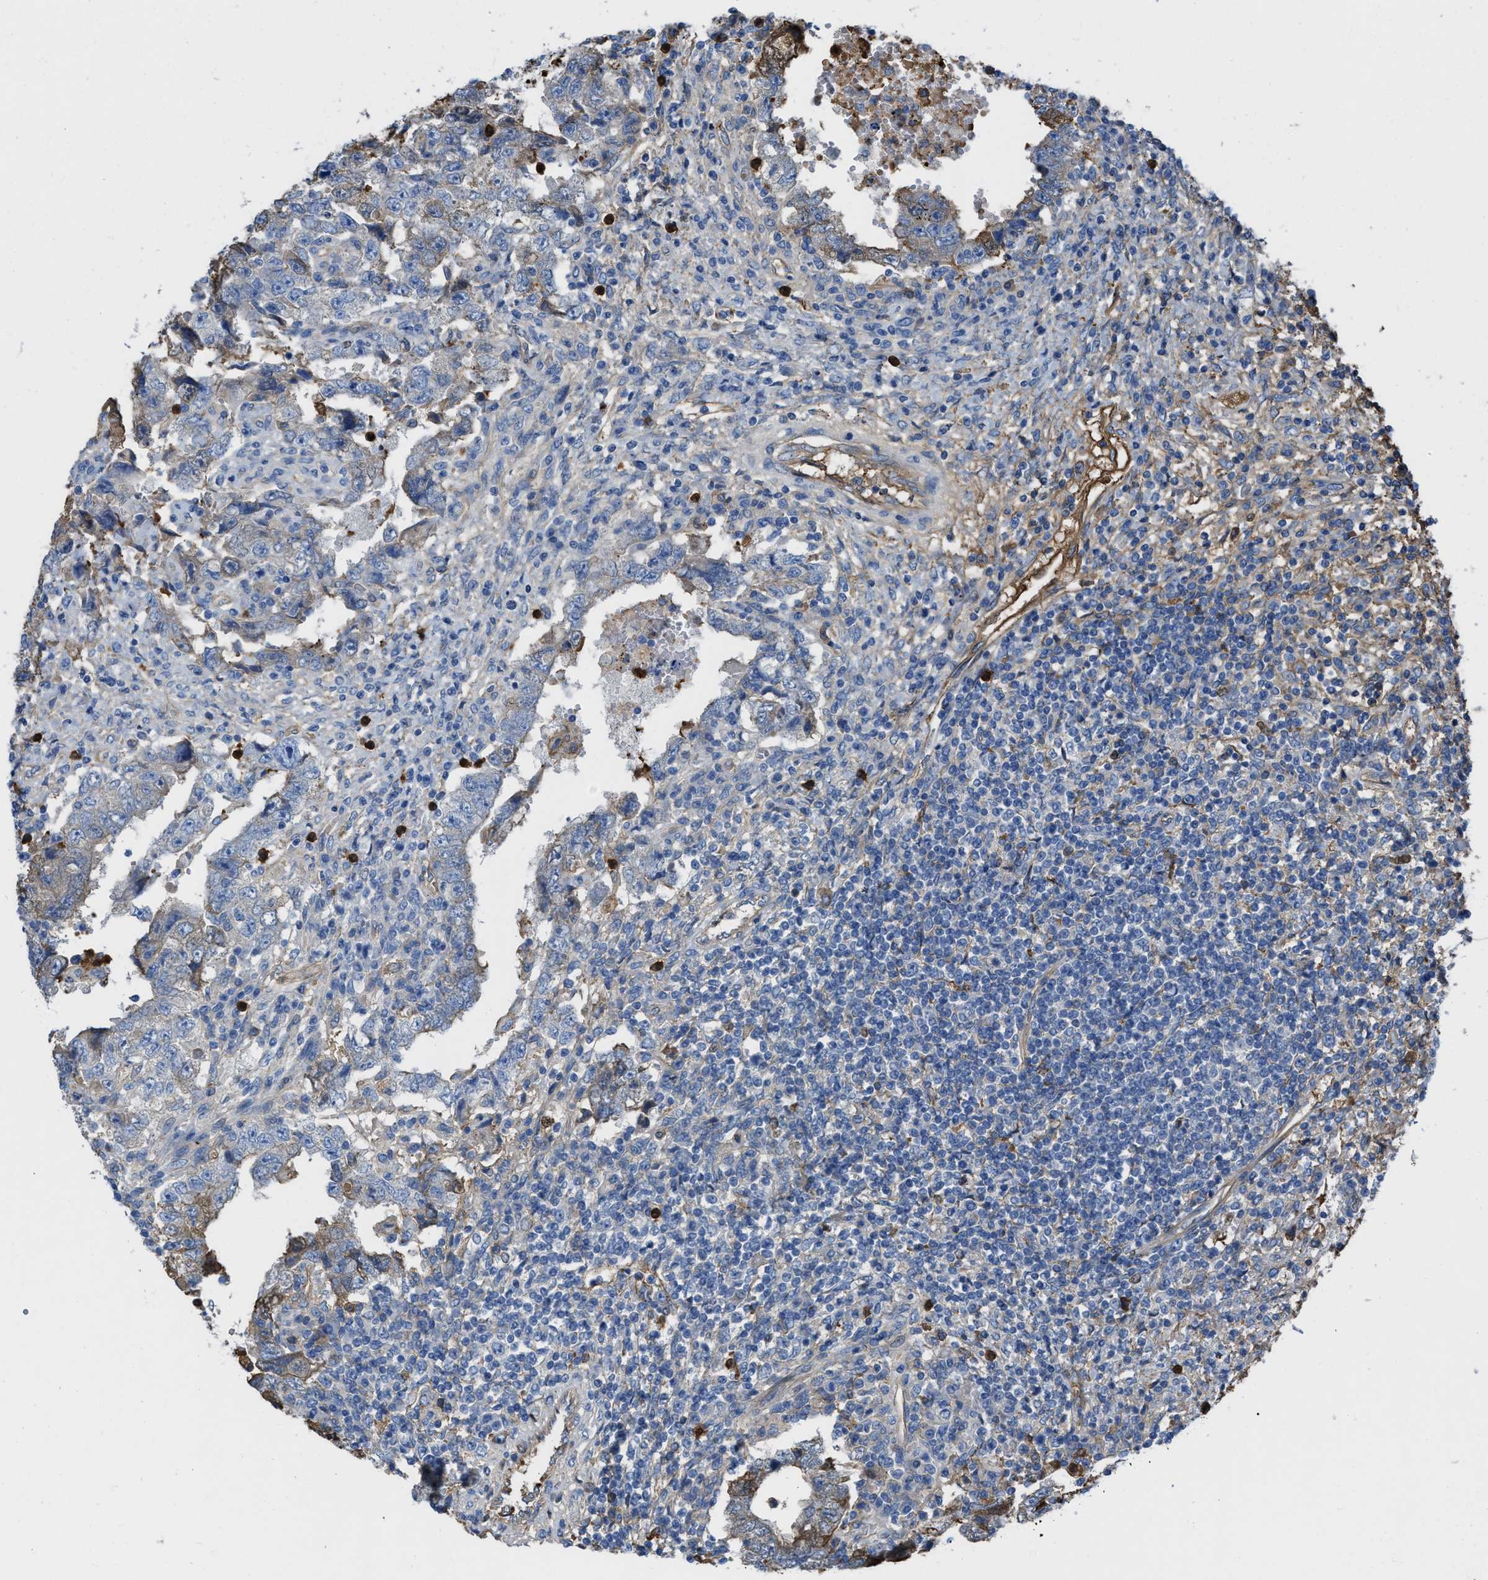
{"staining": {"intensity": "weak", "quantity": "<25%", "location": "cytoplasmic/membranous"}, "tissue": "testis cancer", "cell_type": "Tumor cells", "image_type": "cancer", "snomed": [{"axis": "morphology", "description": "Carcinoma, Embryonal, NOS"}, {"axis": "topography", "description": "Testis"}], "caption": "A photomicrograph of embryonal carcinoma (testis) stained for a protein shows no brown staining in tumor cells.", "gene": "TRIOBP", "patient": {"sex": "male", "age": 26}}